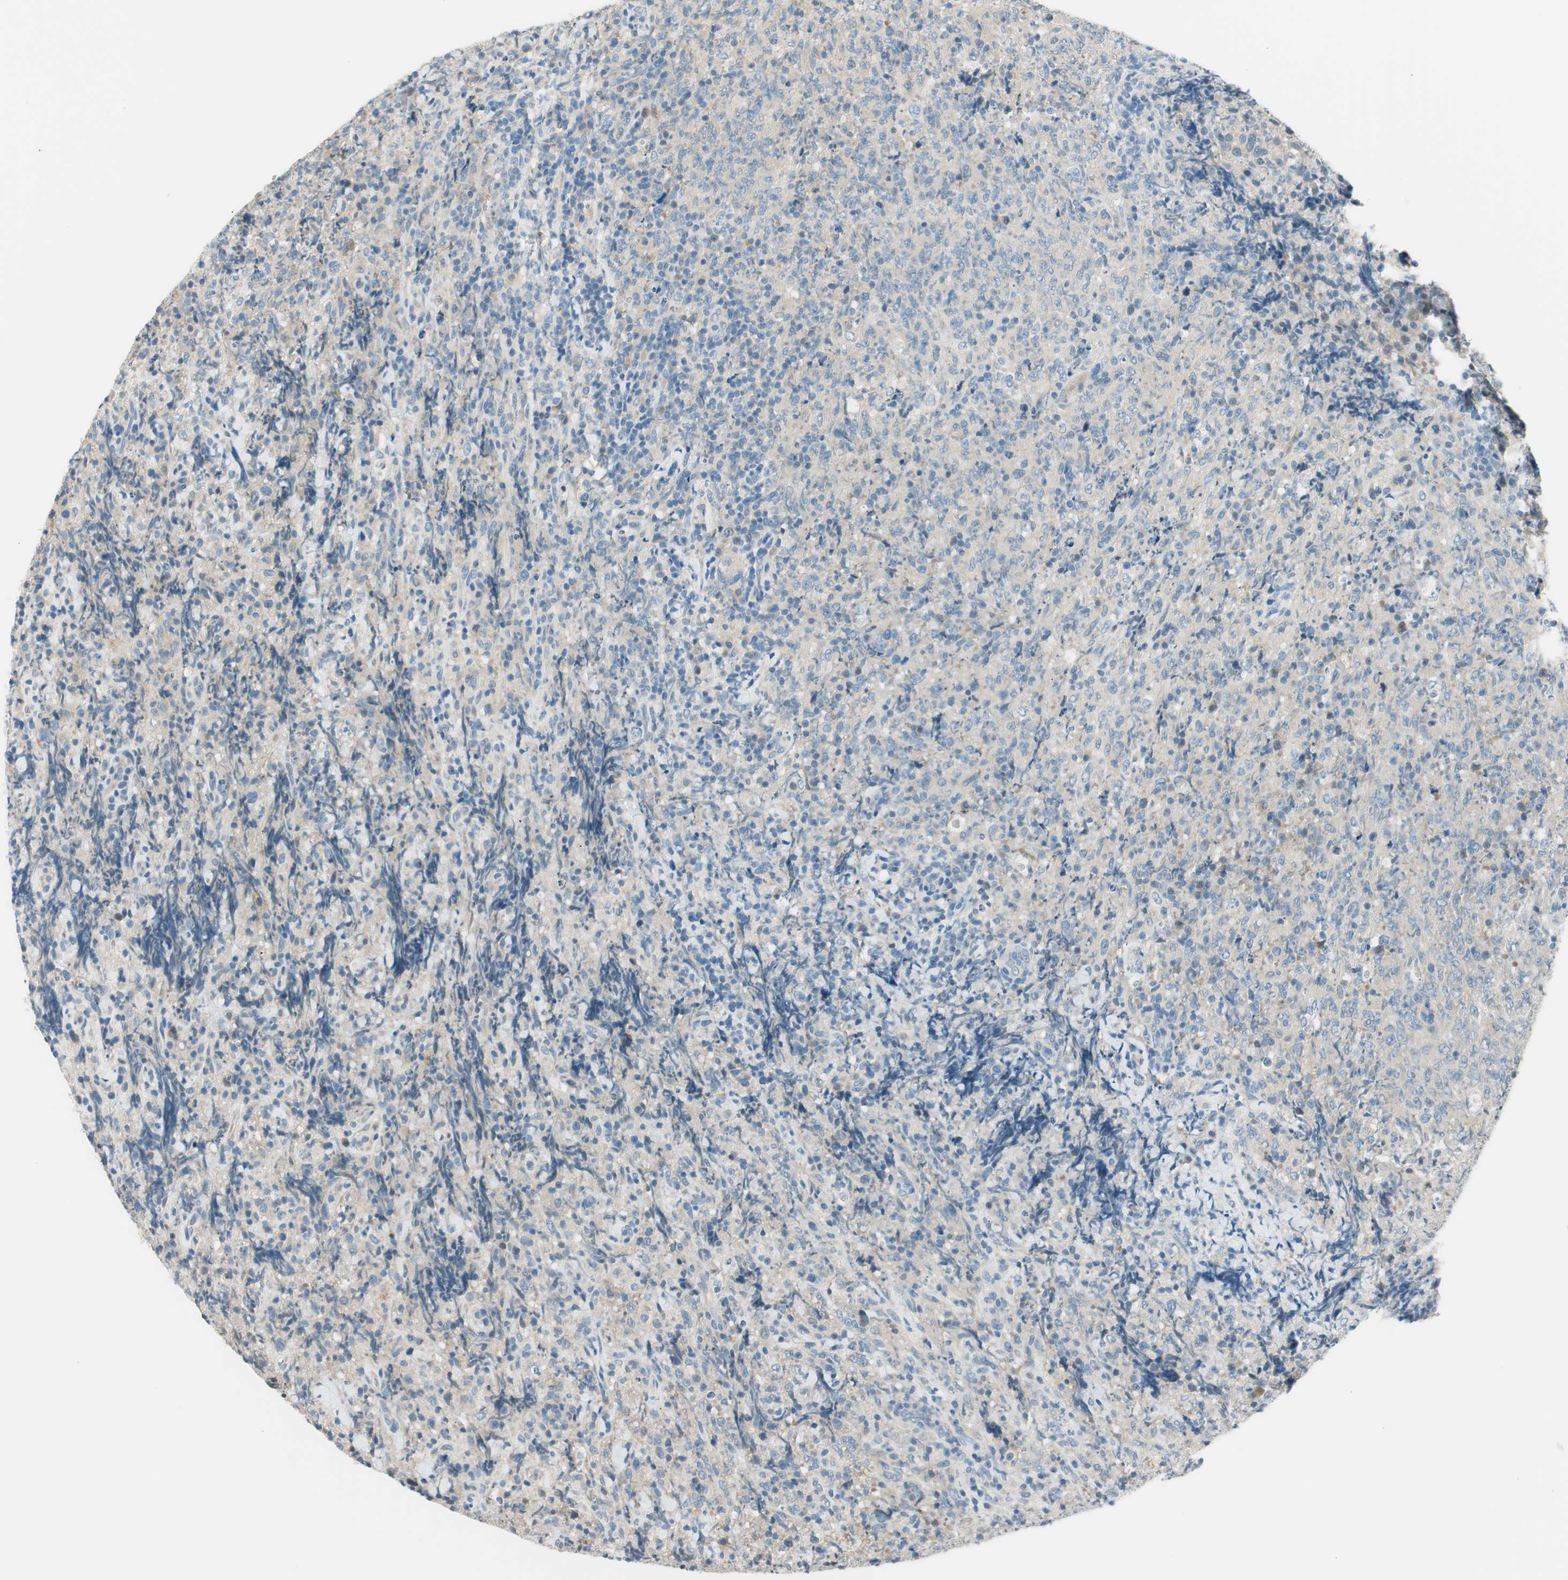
{"staining": {"intensity": "negative", "quantity": "none", "location": "none"}, "tissue": "lymphoma", "cell_type": "Tumor cells", "image_type": "cancer", "snomed": [{"axis": "morphology", "description": "Malignant lymphoma, non-Hodgkin's type, High grade"}, {"axis": "topography", "description": "Tonsil"}], "caption": "IHC micrograph of neoplastic tissue: malignant lymphoma, non-Hodgkin's type (high-grade) stained with DAB displays no significant protein positivity in tumor cells.", "gene": "TACR3", "patient": {"sex": "female", "age": 36}}